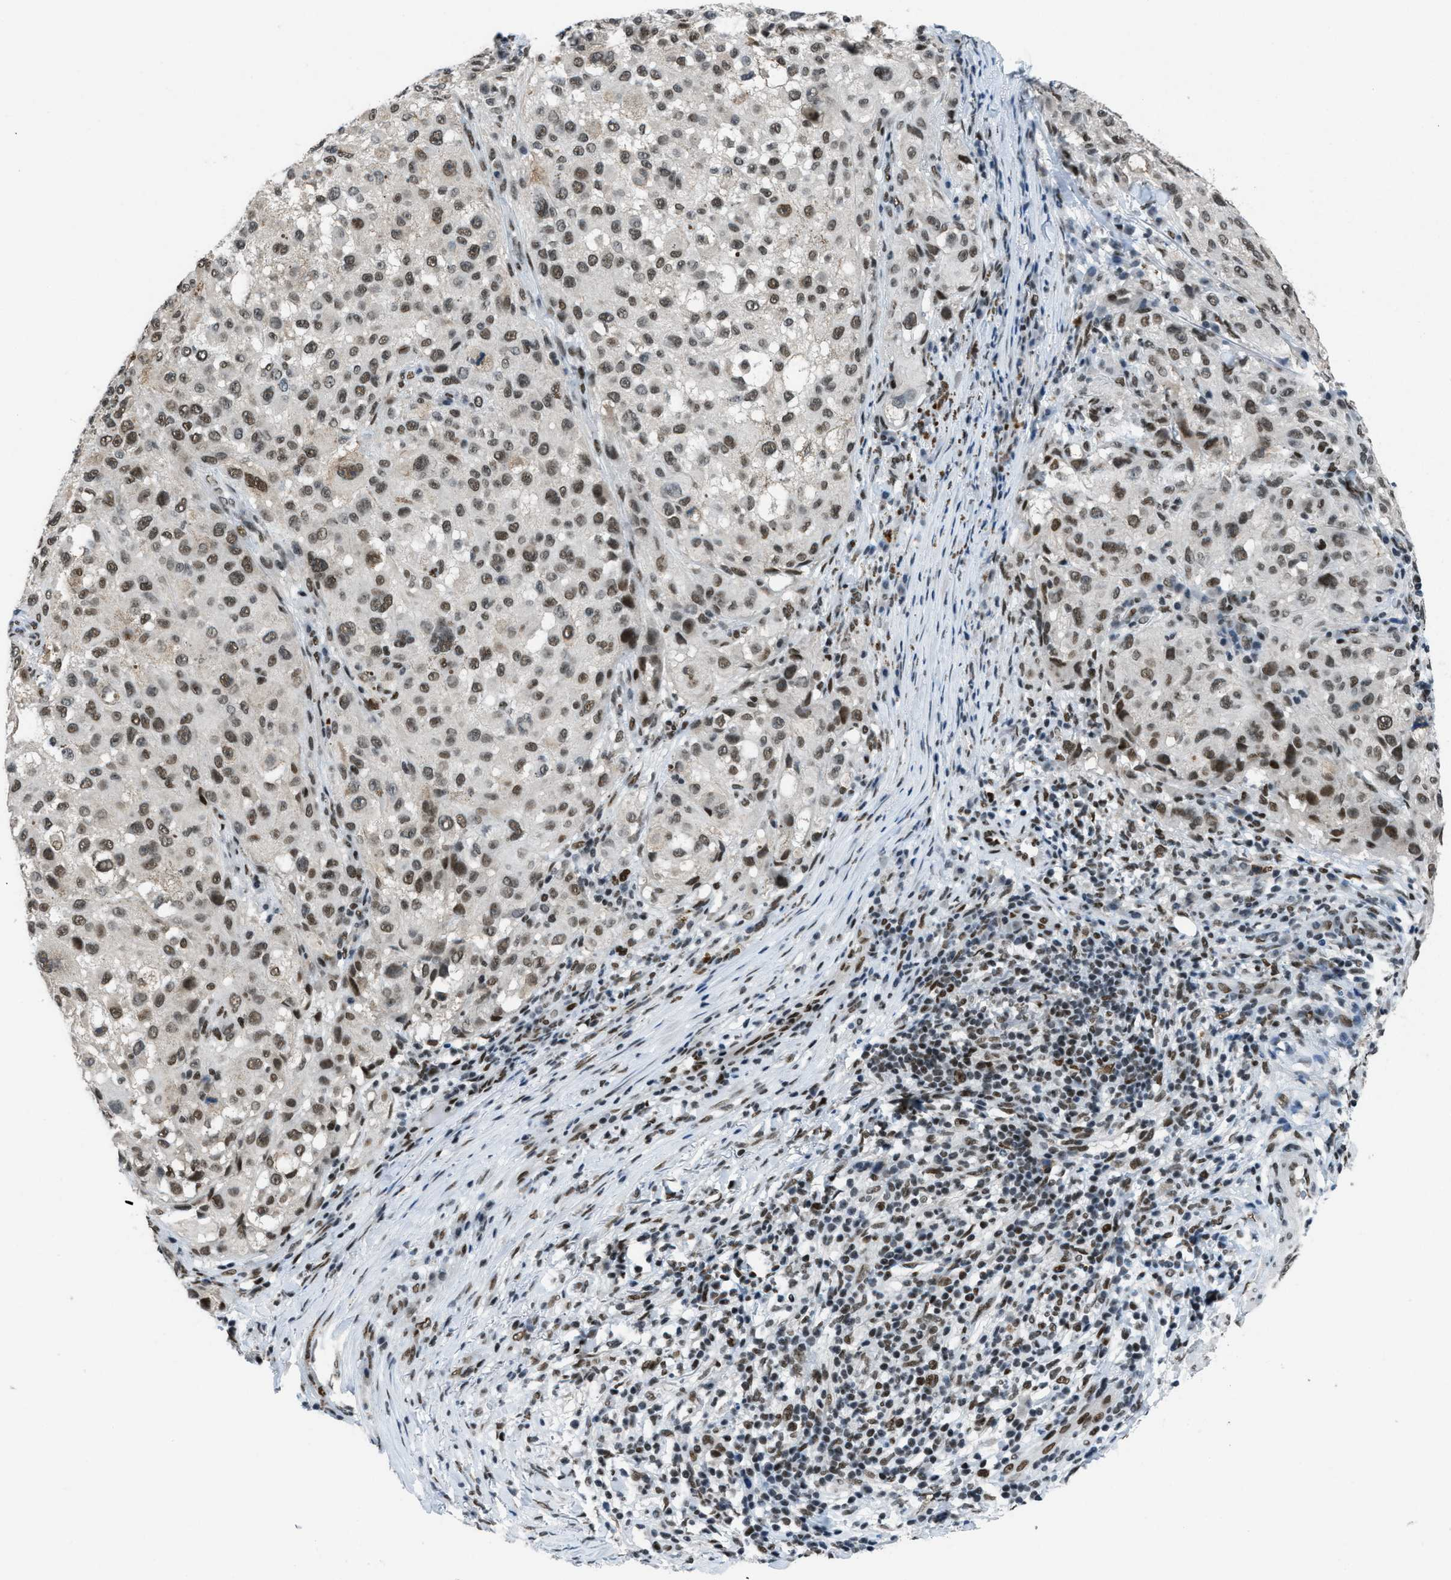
{"staining": {"intensity": "moderate", "quantity": ">75%", "location": "nuclear"}, "tissue": "melanoma", "cell_type": "Tumor cells", "image_type": "cancer", "snomed": [{"axis": "morphology", "description": "Necrosis, NOS"}, {"axis": "morphology", "description": "Malignant melanoma, NOS"}, {"axis": "topography", "description": "Skin"}], "caption": "Brown immunohistochemical staining in malignant melanoma displays moderate nuclear expression in about >75% of tumor cells.", "gene": "GATAD2B", "patient": {"sex": "female", "age": 87}}